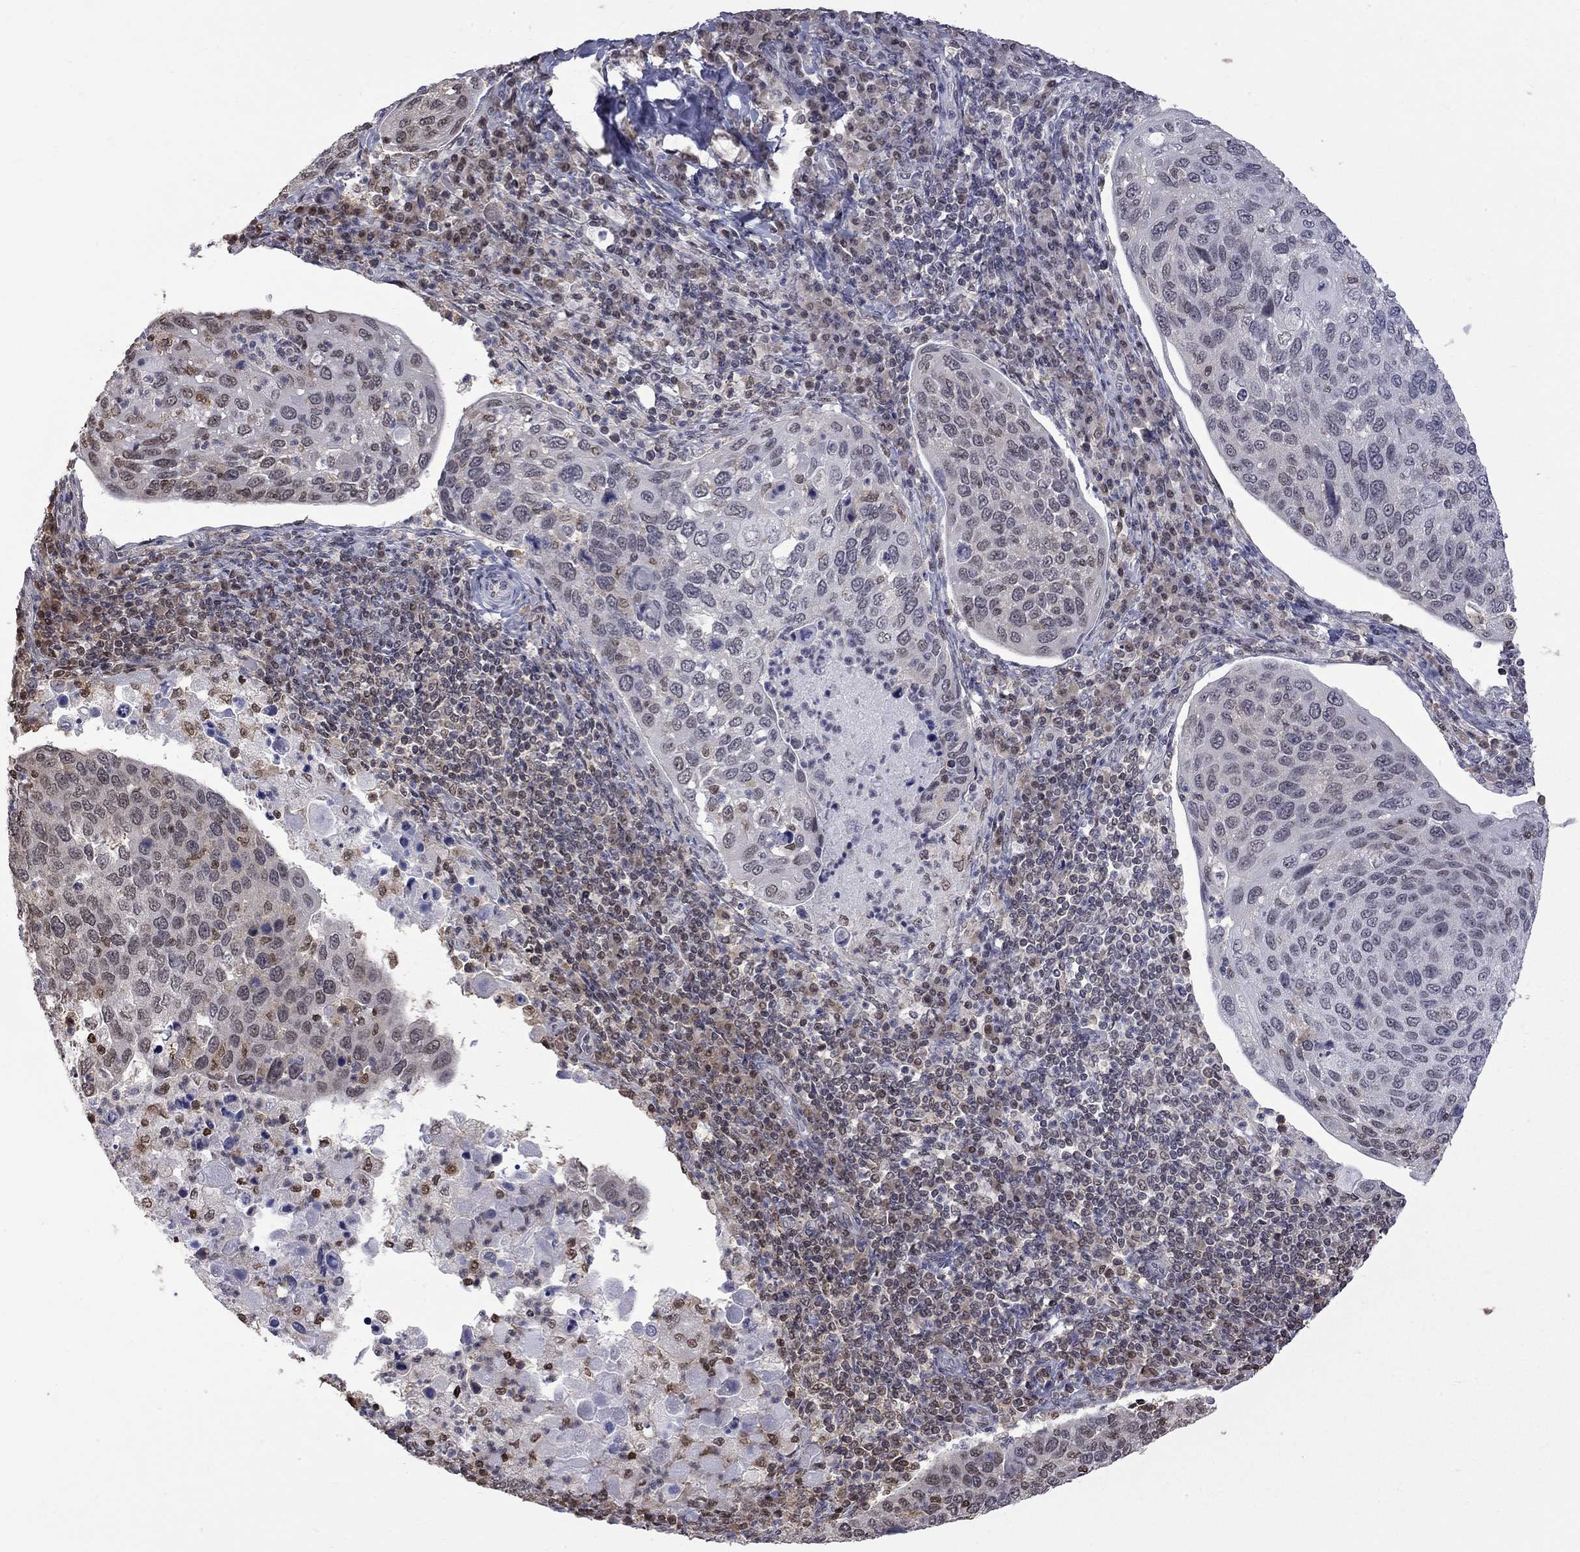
{"staining": {"intensity": "negative", "quantity": "none", "location": "none"}, "tissue": "cervical cancer", "cell_type": "Tumor cells", "image_type": "cancer", "snomed": [{"axis": "morphology", "description": "Squamous cell carcinoma, NOS"}, {"axis": "topography", "description": "Cervix"}], "caption": "Immunohistochemical staining of squamous cell carcinoma (cervical) displays no significant expression in tumor cells.", "gene": "RFWD3", "patient": {"sex": "female", "age": 54}}